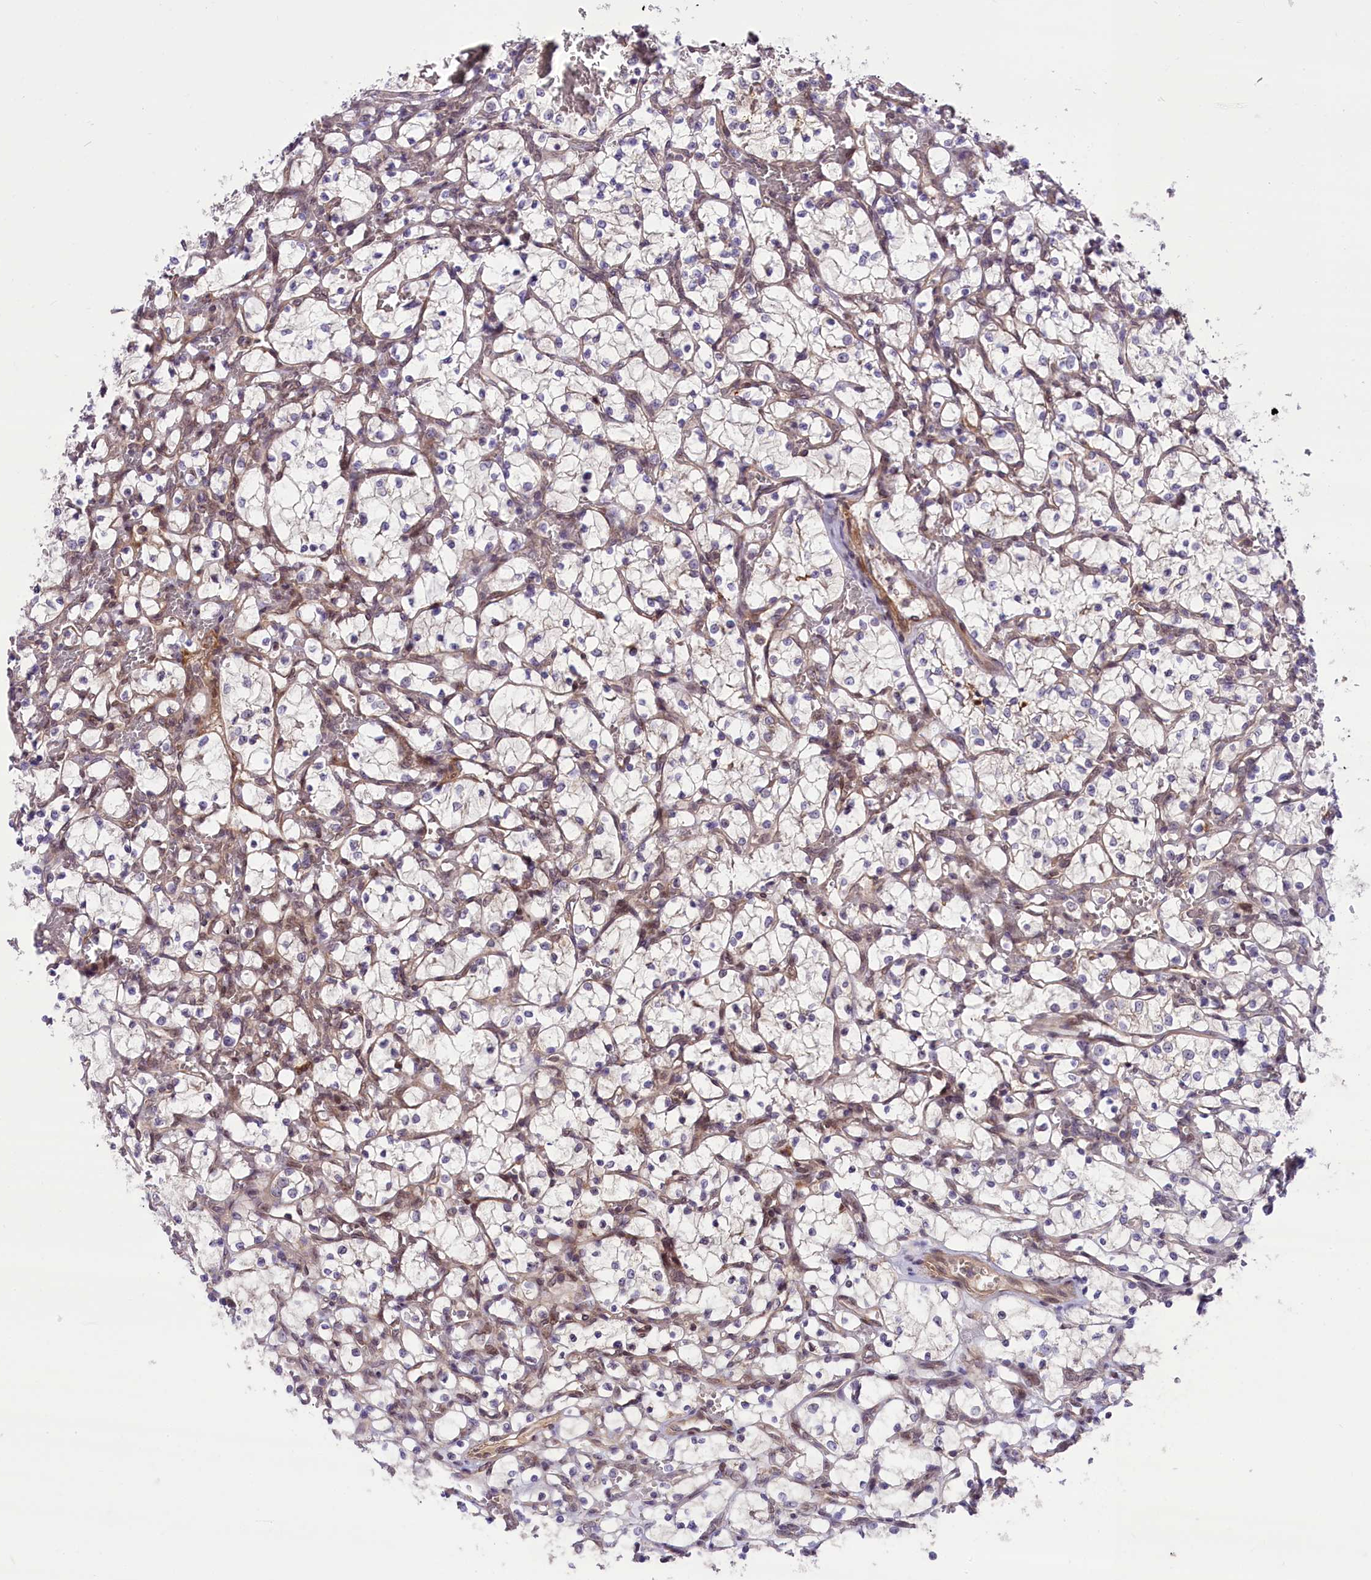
{"staining": {"intensity": "negative", "quantity": "none", "location": "none"}, "tissue": "renal cancer", "cell_type": "Tumor cells", "image_type": "cancer", "snomed": [{"axis": "morphology", "description": "Adenocarcinoma, NOS"}, {"axis": "topography", "description": "Kidney"}], "caption": "Immunohistochemistry micrograph of neoplastic tissue: renal cancer (adenocarcinoma) stained with DAB demonstrates no significant protein staining in tumor cells.", "gene": "HDAC5", "patient": {"sex": "female", "age": 69}}